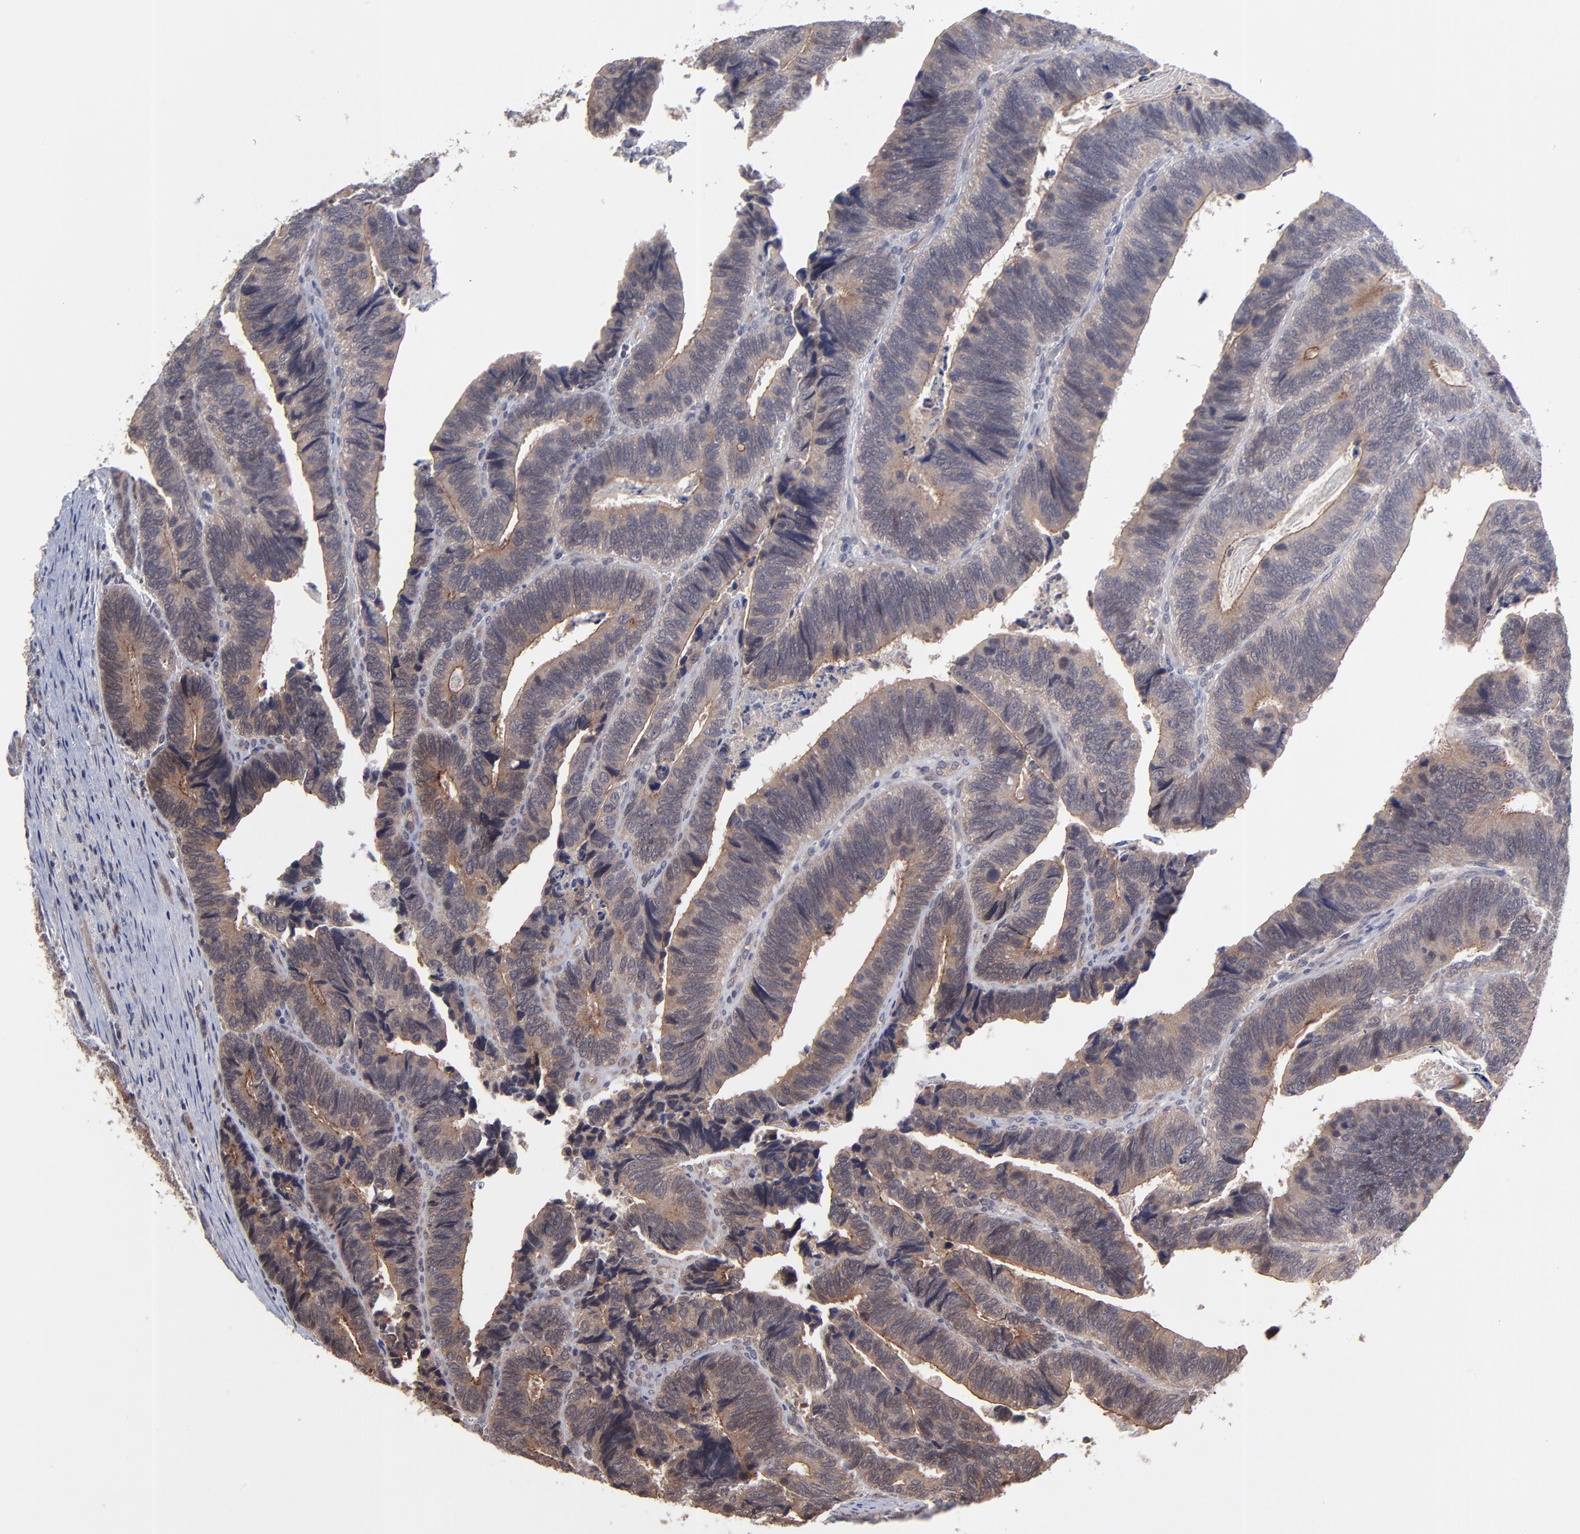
{"staining": {"intensity": "moderate", "quantity": ">75%", "location": "cytoplasmic/membranous"}, "tissue": "colorectal cancer", "cell_type": "Tumor cells", "image_type": "cancer", "snomed": [{"axis": "morphology", "description": "Adenocarcinoma, NOS"}, {"axis": "topography", "description": "Colon"}], "caption": "The micrograph displays a brown stain indicating the presence of a protein in the cytoplasmic/membranous of tumor cells in colorectal adenocarcinoma. Immunohistochemistry stains the protein in brown and the nuclei are stained blue.", "gene": "ZNF780B", "patient": {"sex": "male", "age": 72}}